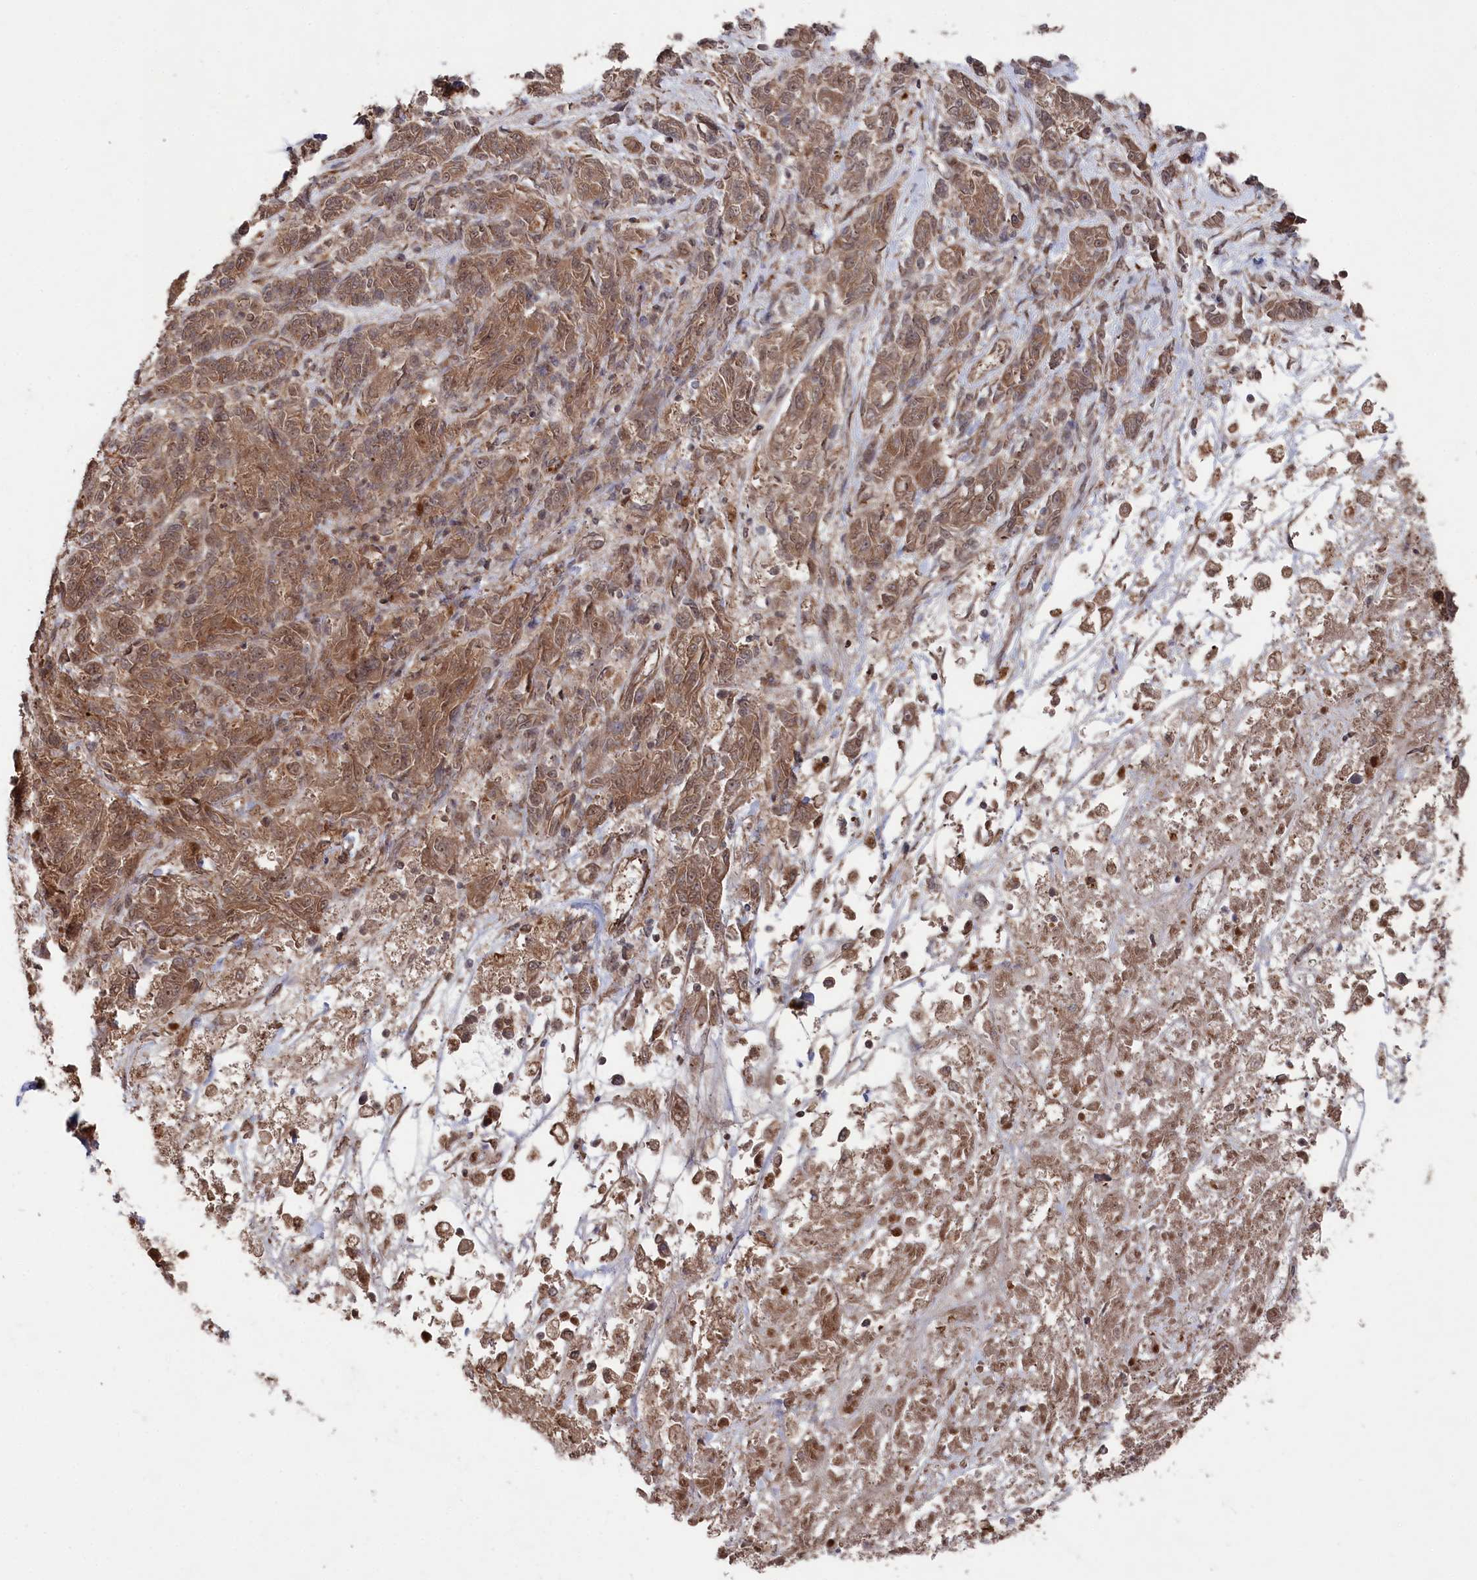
{"staining": {"intensity": "moderate", "quantity": ">75%", "location": "cytoplasmic/membranous"}, "tissue": "melanoma", "cell_type": "Tumor cells", "image_type": "cancer", "snomed": [{"axis": "morphology", "description": "Malignant melanoma, NOS"}, {"axis": "topography", "description": "Skin"}], "caption": "Immunohistochemistry staining of melanoma, which displays medium levels of moderate cytoplasmic/membranous positivity in approximately >75% of tumor cells indicating moderate cytoplasmic/membranous protein staining. The staining was performed using DAB (3,3'-diaminobenzidine) (brown) for protein detection and nuclei were counterstained in hematoxylin (blue).", "gene": "BORCS7", "patient": {"sex": "male", "age": 53}}